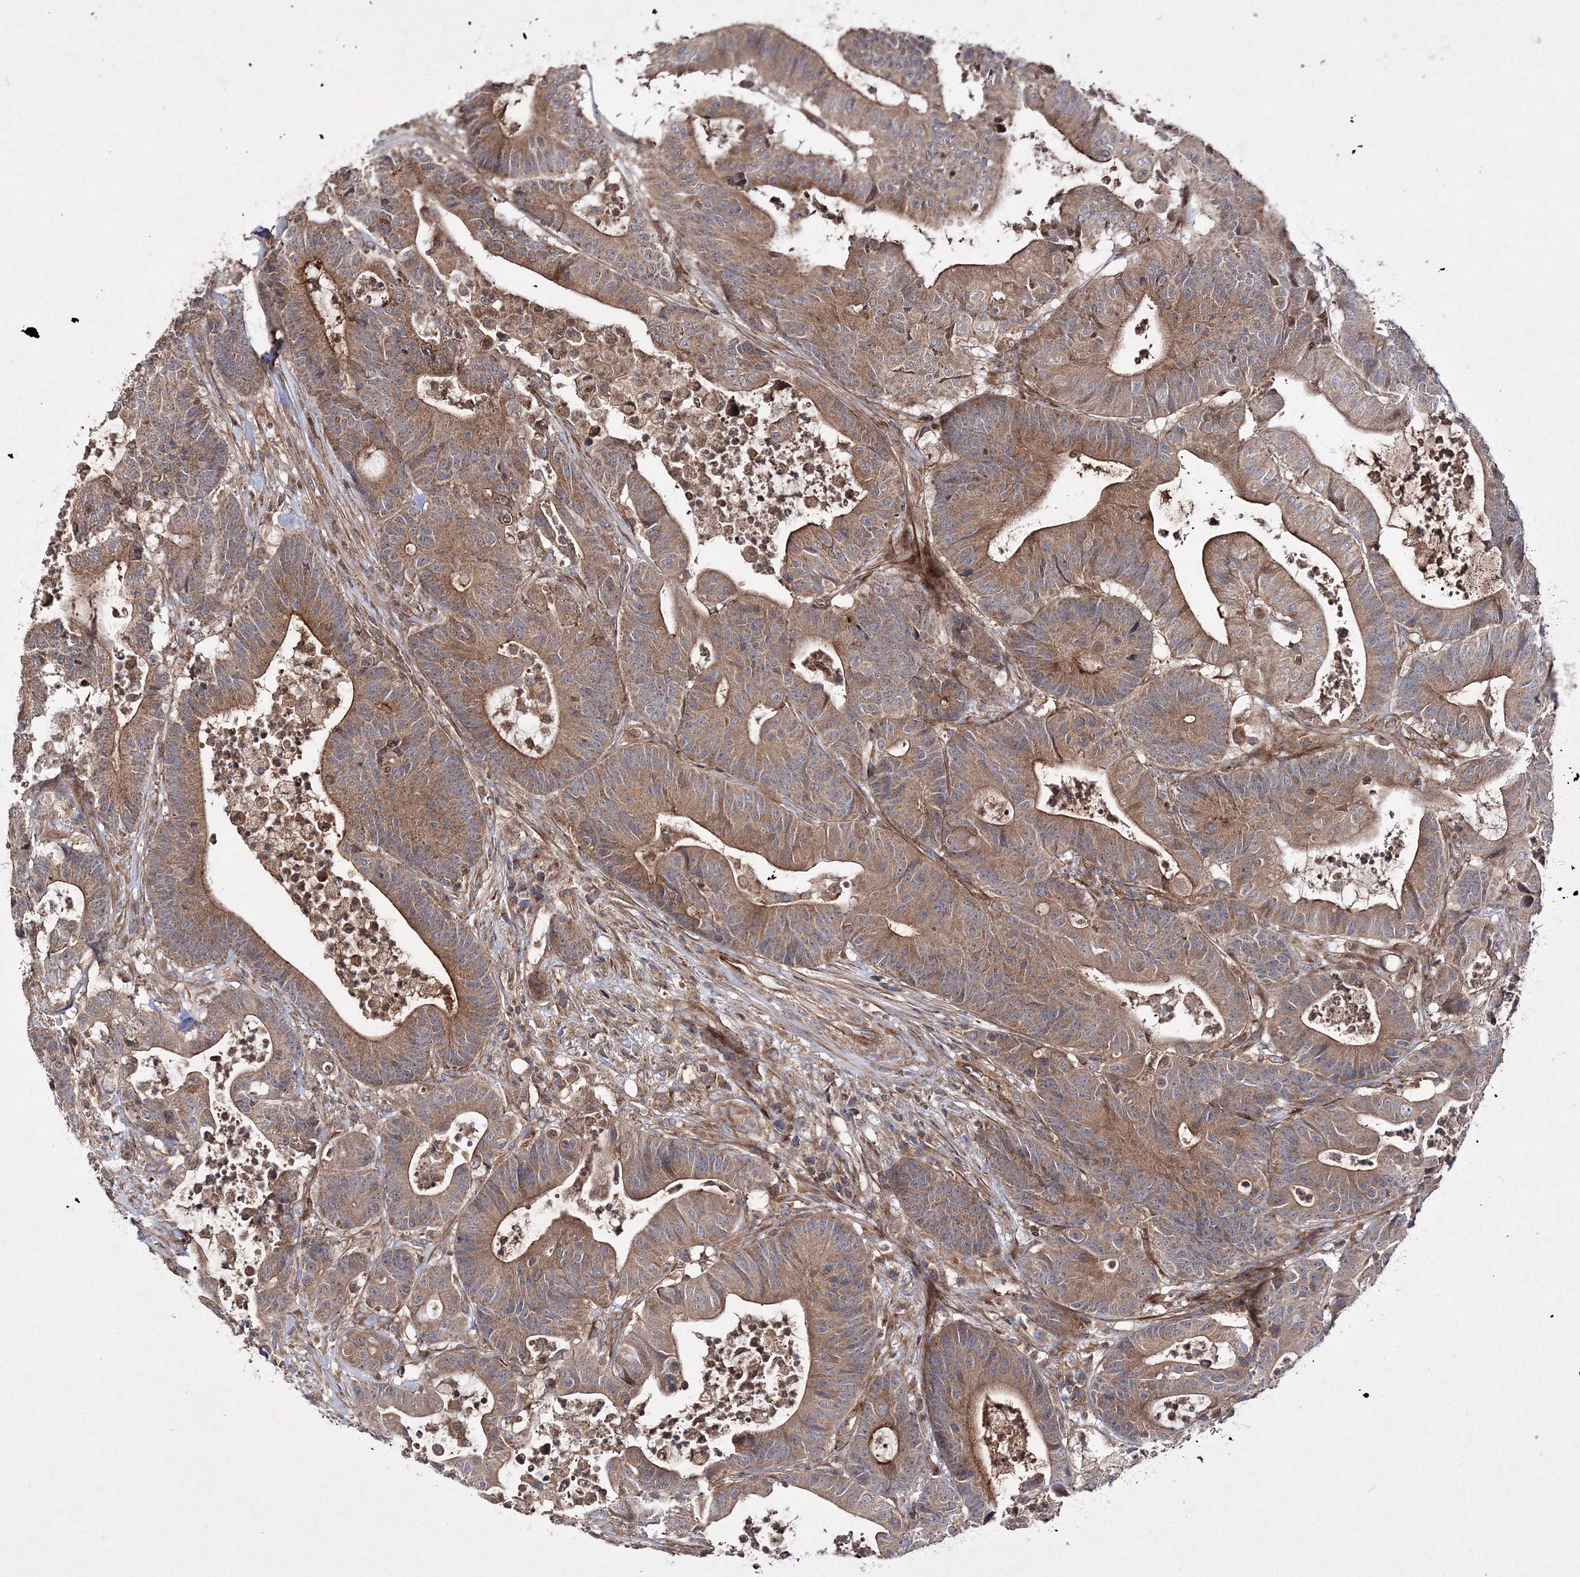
{"staining": {"intensity": "moderate", "quantity": ">75%", "location": "cytoplasmic/membranous"}, "tissue": "colorectal cancer", "cell_type": "Tumor cells", "image_type": "cancer", "snomed": [{"axis": "morphology", "description": "Adenocarcinoma, NOS"}, {"axis": "topography", "description": "Colon"}], "caption": "Brown immunohistochemical staining in human adenocarcinoma (colorectal) demonstrates moderate cytoplasmic/membranous positivity in about >75% of tumor cells.", "gene": "DNAJC13", "patient": {"sex": "female", "age": 84}}